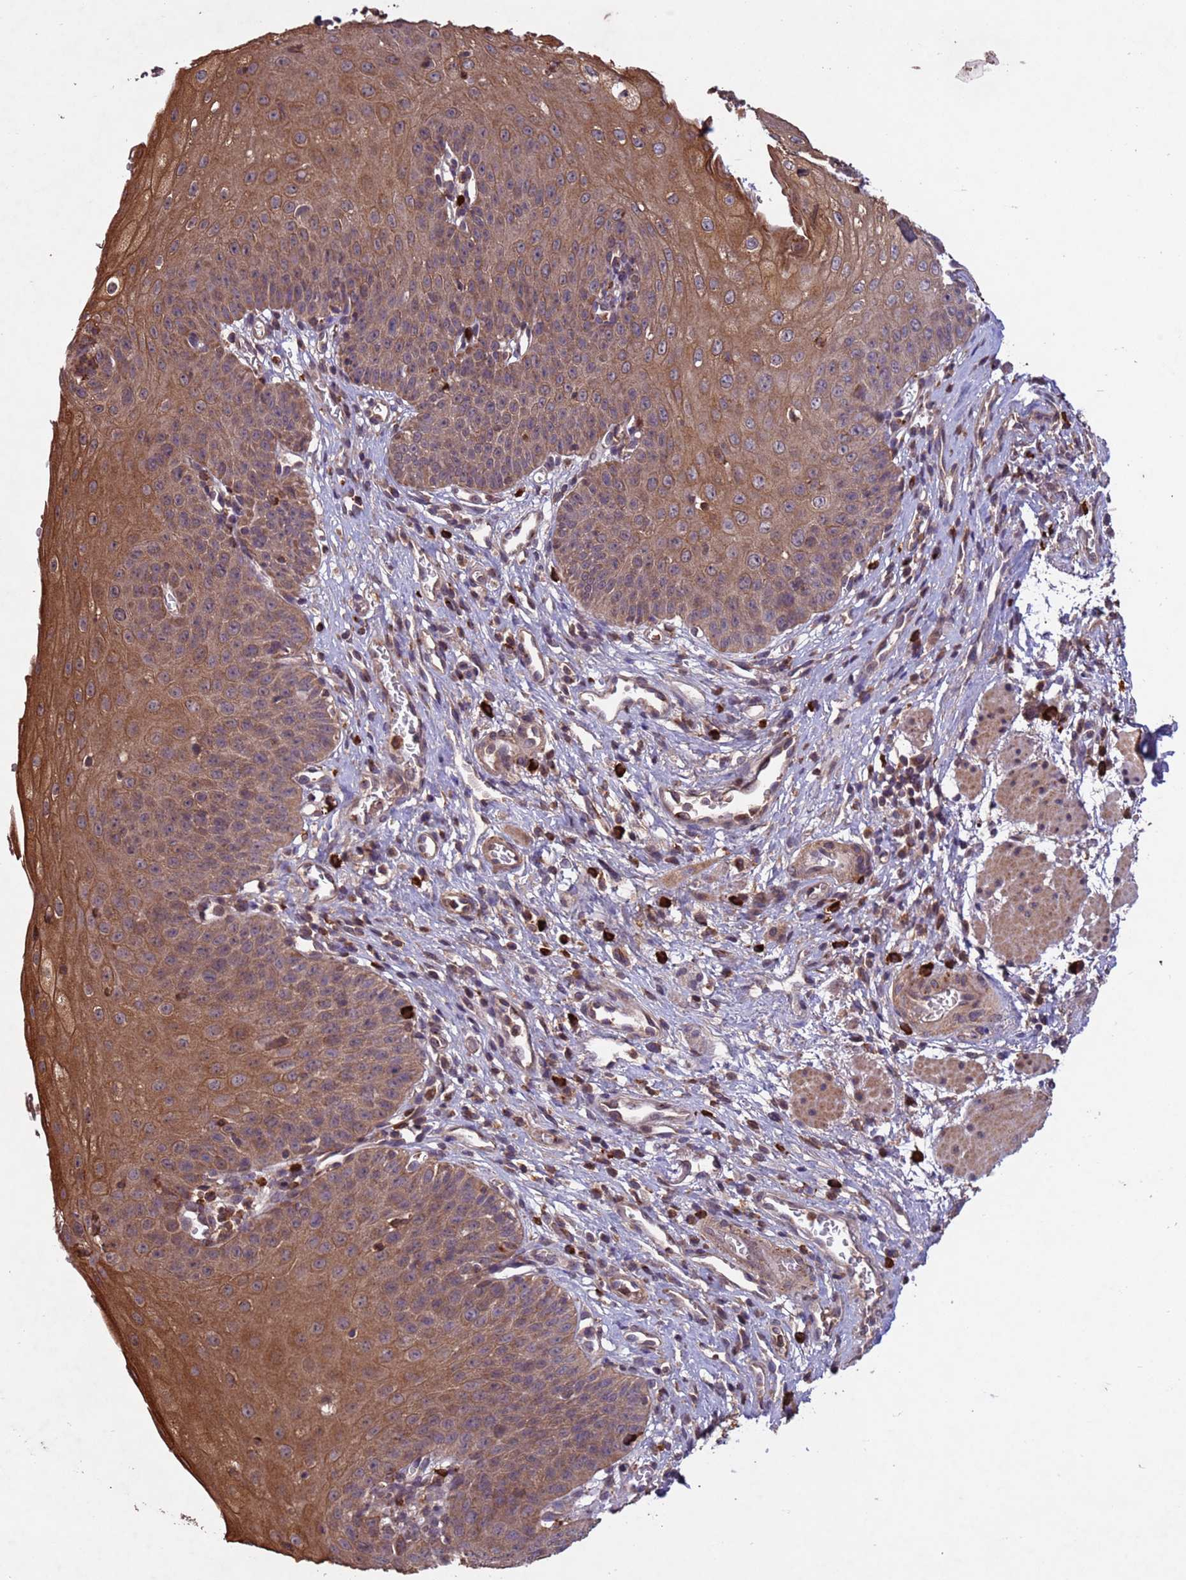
{"staining": {"intensity": "strong", "quantity": ">75%", "location": "cytoplasmic/membranous"}, "tissue": "esophagus", "cell_type": "Squamous epithelial cells", "image_type": "normal", "snomed": [{"axis": "morphology", "description": "Normal tissue, NOS"}, {"axis": "topography", "description": "Esophagus"}], "caption": "Protein staining of unremarkable esophagus demonstrates strong cytoplasmic/membranous staining in approximately >75% of squamous epithelial cells.", "gene": "FASTKD1", "patient": {"sex": "male", "age": 71}}